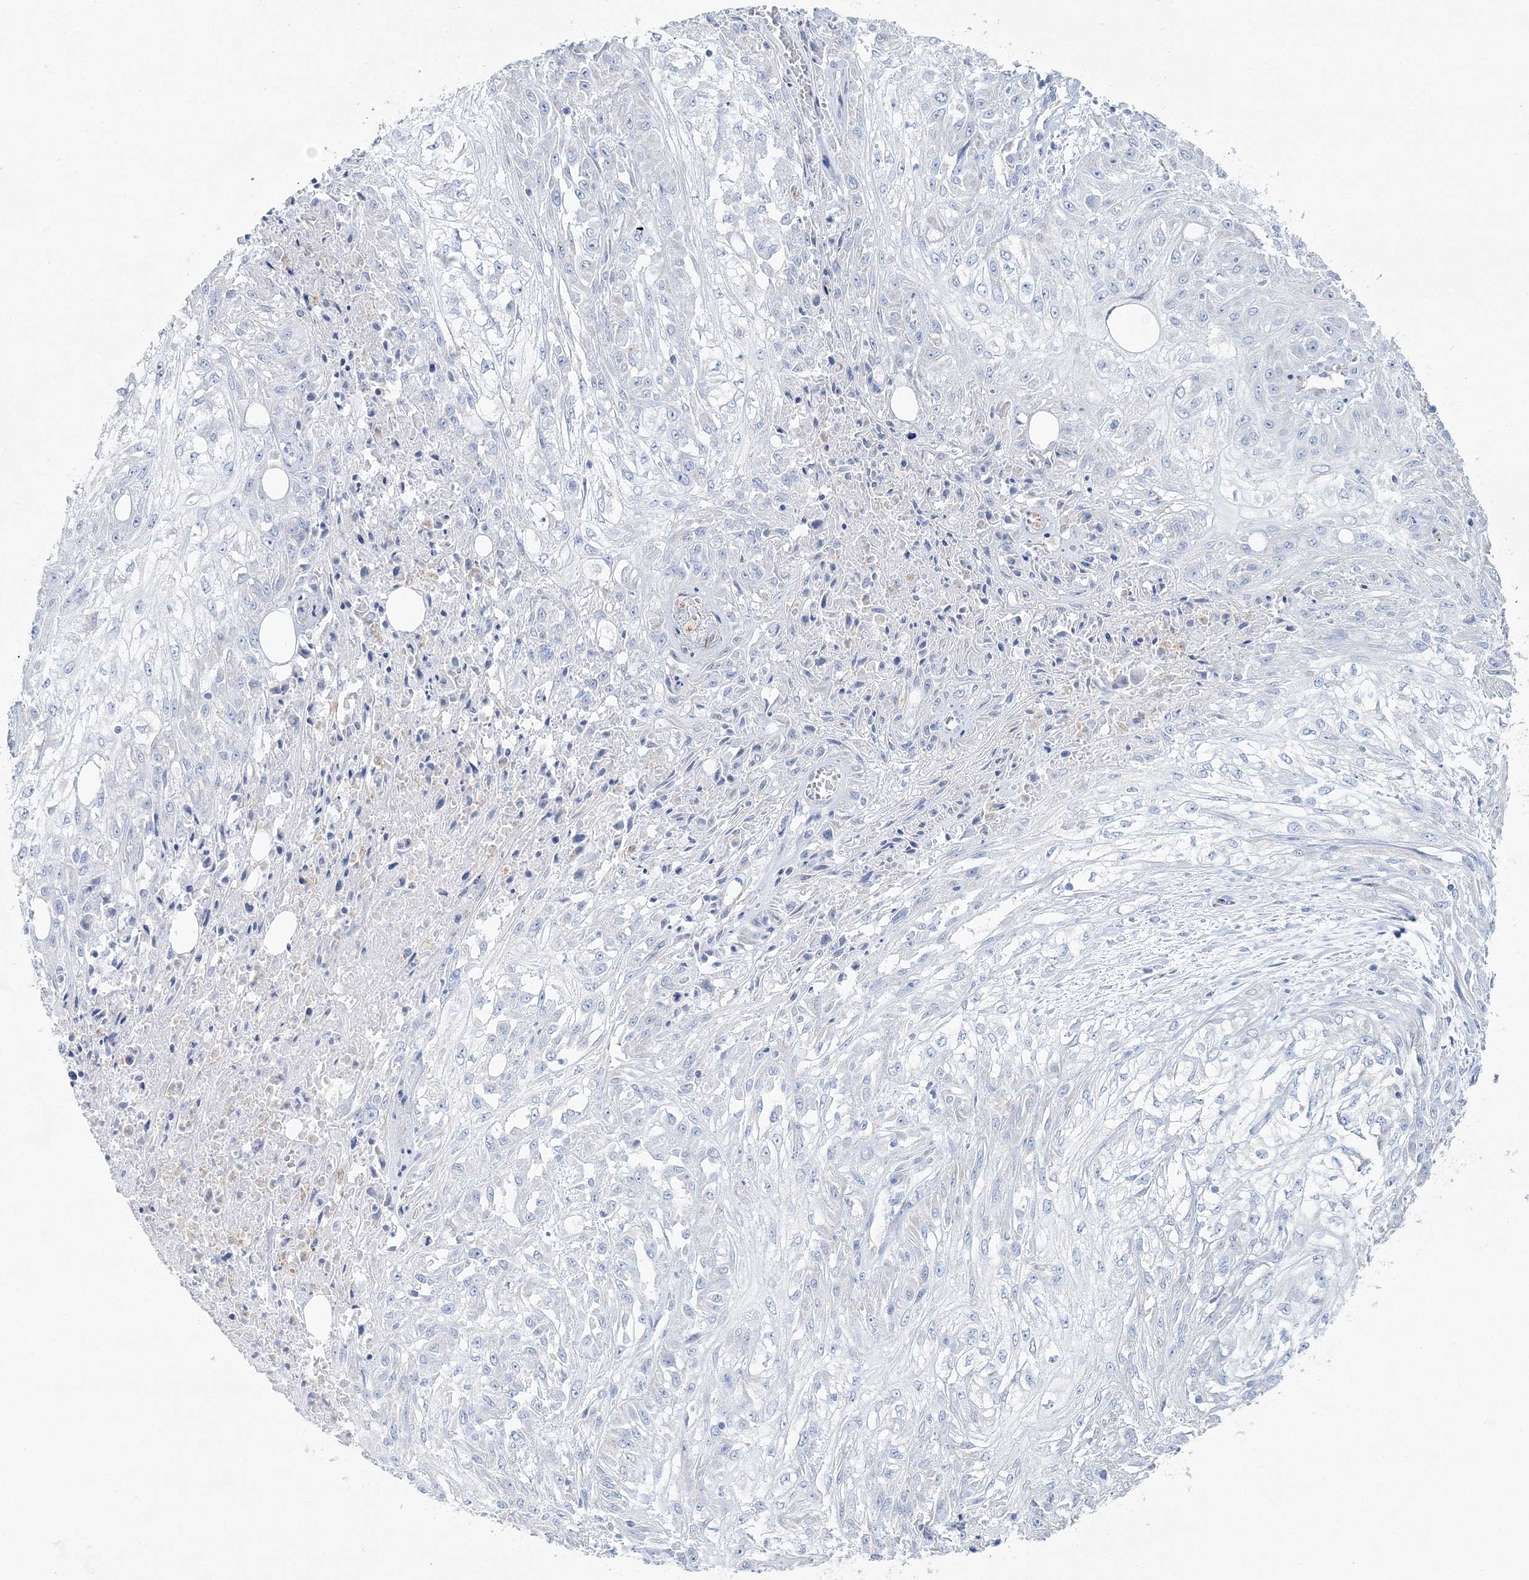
{"staining": {"intensity": "negative", "quantity": "none", "location": "none"}, "tissue": "skin cancer", "cell_type": "Tumor cells", "image_type": "cancer", "snomed": [{"axis": "morphology", "description": "Squamous cell carcinoma, NOS"}, {"axis": "morphology", "description": "Squamous cell carcinoma, metastatic, NOS"}, {"axis": "topography", "description": "Skin"}, {"axis": "topography", "description": "Lymph node"}], "caption": "This histopathology image is of skin cancer stained with IHC to label a protein in brown with the nuclei are counter-stained blue. There is no staining in tumor cells.", "gene": "HIBCH", "patient": {"sex": "male", "age": 75}}